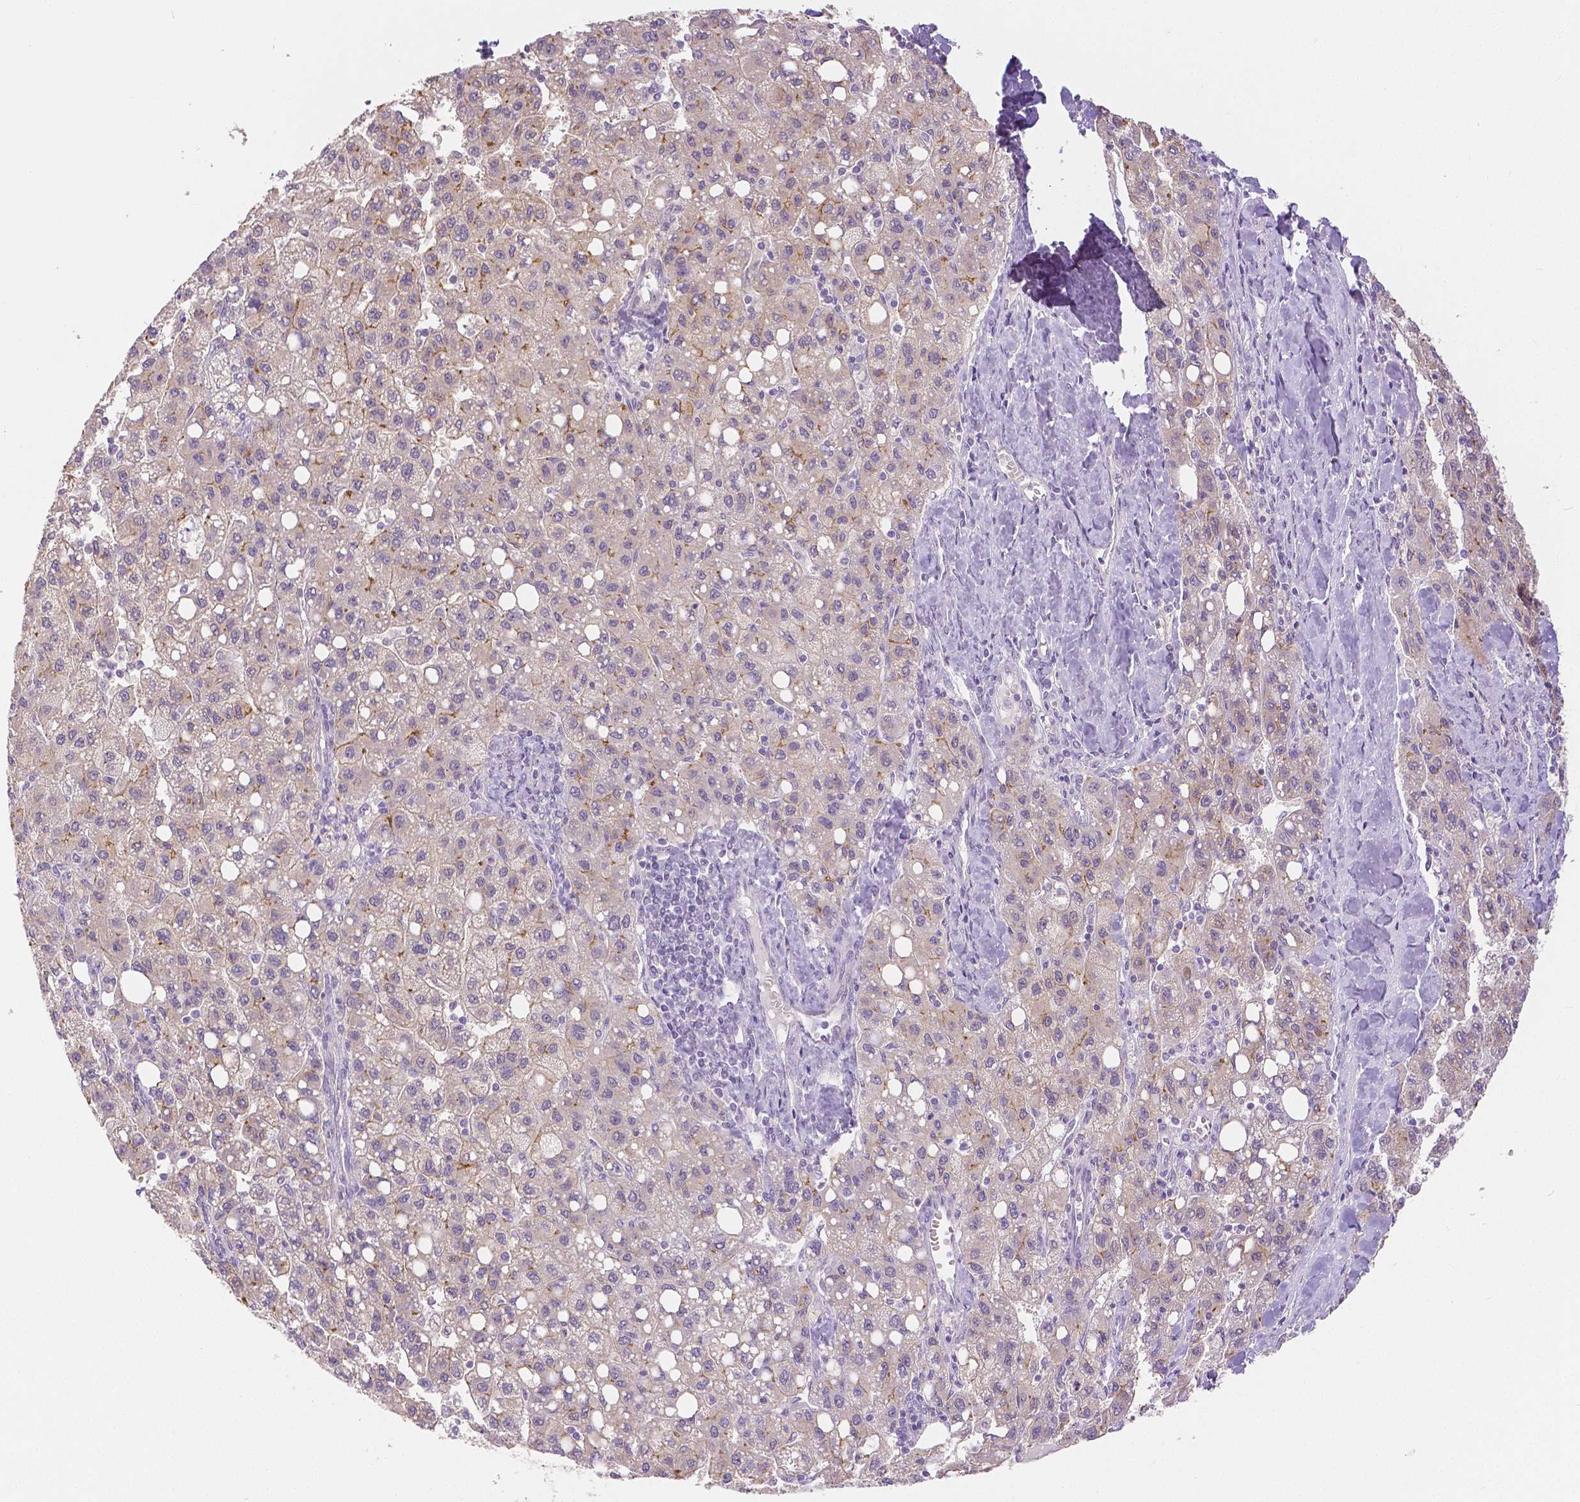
{"staining": {"intensity": "negative", "quantity": "none", "location": "none"}, "tissue": "liver cancer", "cell_type": "Tumor cells", "image_type": "cancer", "snomed": [{"axis": "morphology", "description": "Carcinoma, Hepatocellular, NOS"}, {"axis": "topography", "description": "Liver"}], "caption": "Photomicrograph shows no protein staining in tumor cells of hepatocellular carcinoma (liver) tissue.", "gene": "OCLN", "patient": {"sex": "female", "age": 82}}